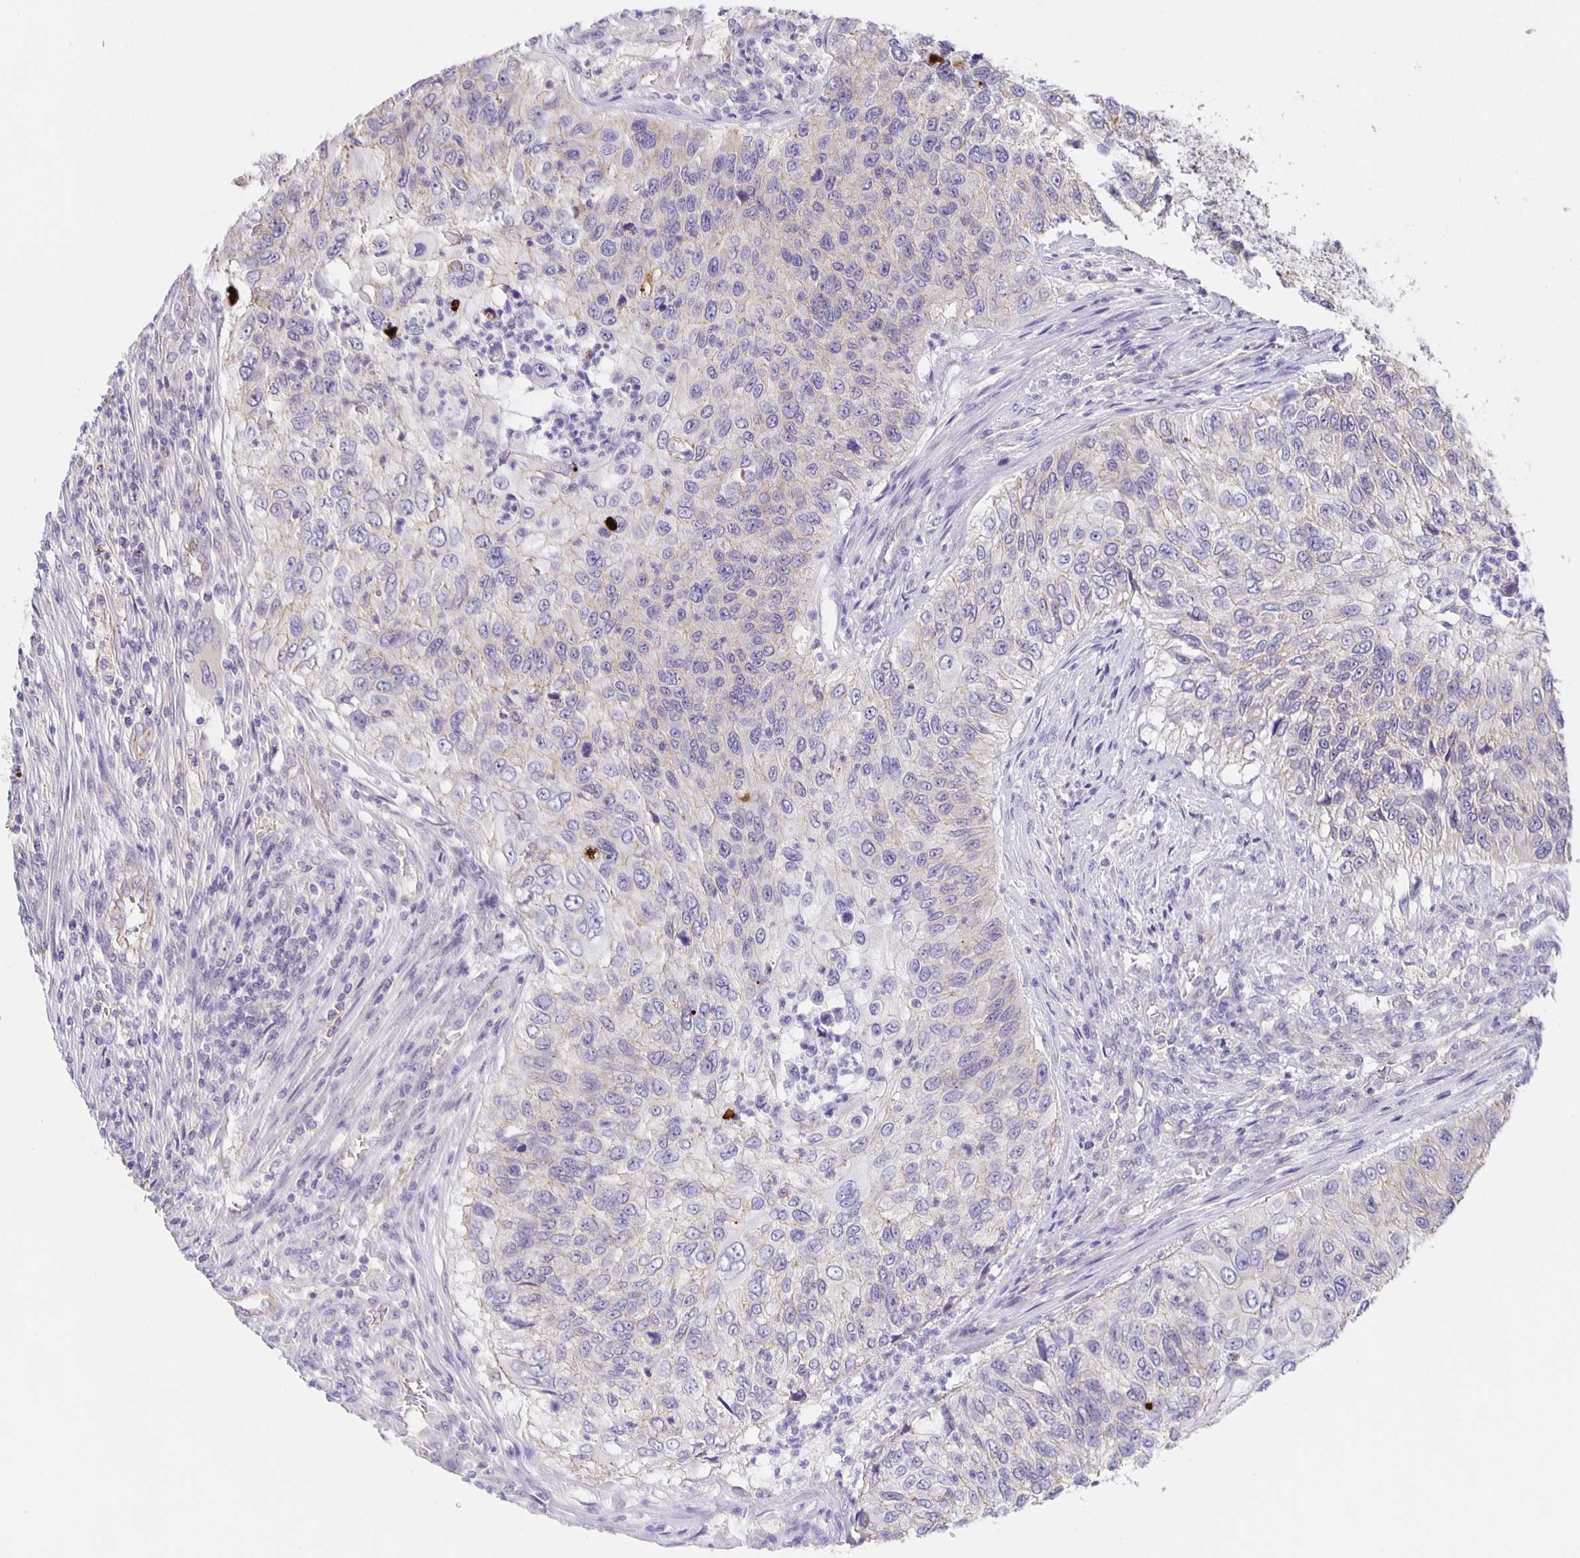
{"staining": {"intensity": "negative", "quantity": "none", "location": "none"}, "tissue": "urothelial cancer", "cell_type": "Tumor cells", "image_type": "cancer", "snomed": [{"axis": "morphology", "description": "Urothelial carcinoma, High grade"}, {"axis": "topography", "description": "Urinary bladder"}], "caption": "Immunohistochemistry (IHC) histopathology image of human high-grade urothelial carcinoma stained for a protein (brown), which exhibits no staining in tumor cells.", "gene": "JMJD4", "patient": {"sex": "female", "age": 60}}